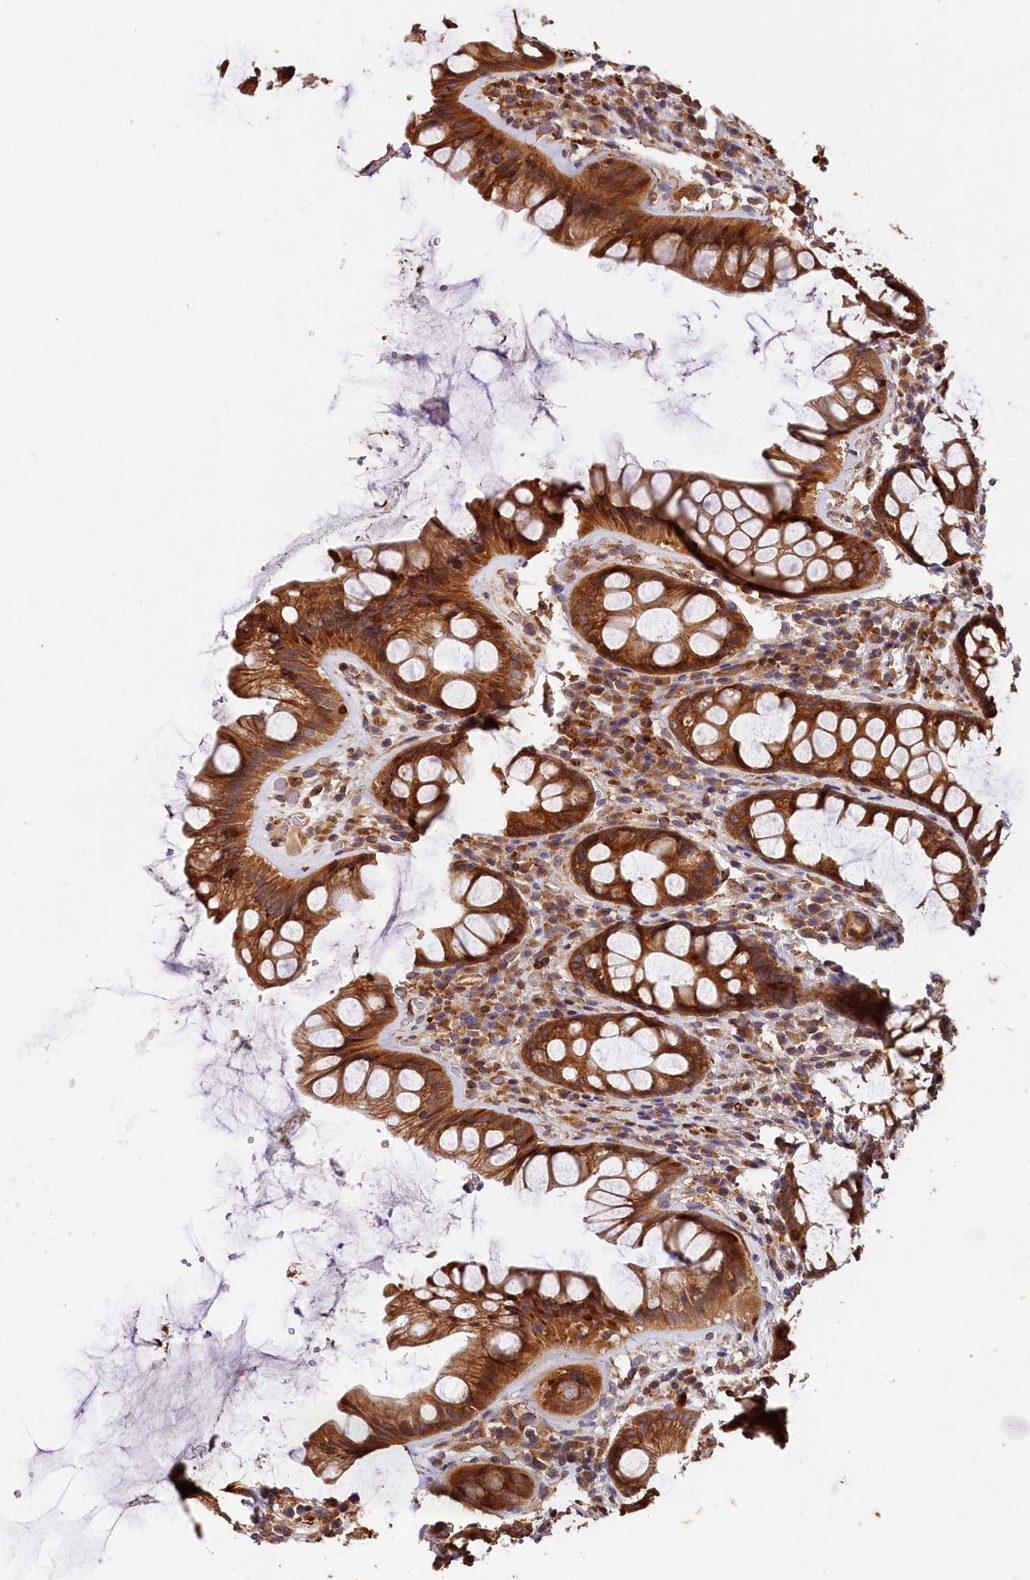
{"staining": {"intensity": "moderate", "quantity": ">75%", "location": "cytoplasmic/membranous"}, "tissue": "rectum", "cell_type": "Glandular cells", "image_type": "normal", "snomed": [{"axis": "morphology", "description": "Normal tissue, NOS"}, {"axis": "topography", "description": "Rectum"}], "caption": "Moderate cytoplasmic/membranous protein positivity is seen in approximately >75% of glandular cells in rectum.", "gene": "HMOX2", "patient": {"sex": "male", "age": 74}}